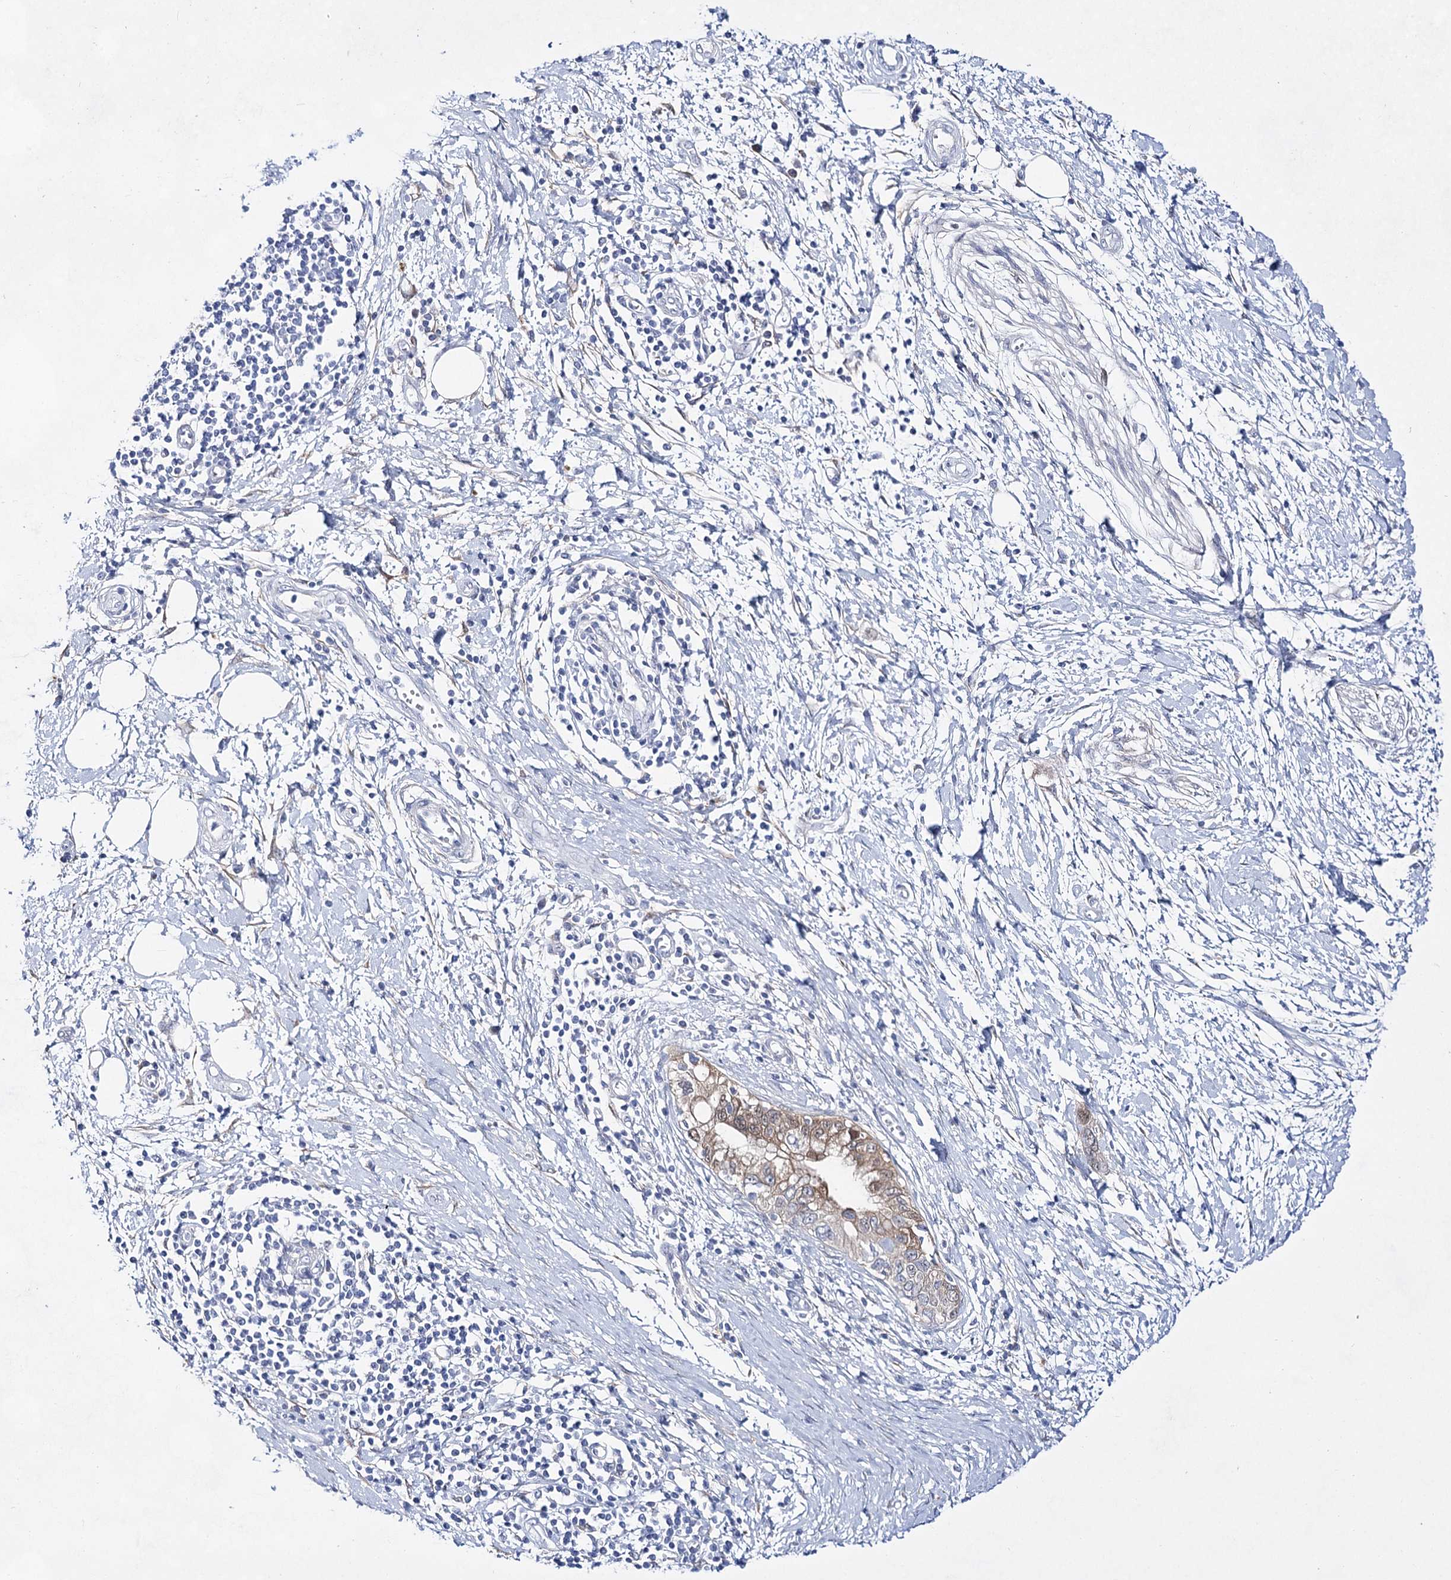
{"staining": {"intensity": "strong", "quantity": "25%-75%", "location": "cytoplasmic/membranous,nuclear"}, "tissue": "pancreatic cancer", "cell_type": "Tumor cells", "image_type": "cancer", "snomed": [{"axis": "morphology", "description": "Normal tissue, NOS"}, {"axis": "morphology", "description": "Adenocarcinoma, NOS"}, {"axis": "topography", "description": "Pancreas"}, {"axis": "topography", "description": "Peripheral nerve tissue"}], "caption": "The immunohistochemical stain highlights strong cytoplasmic/membranous and nuclear expression in tumor cells of pancreatic adenocarcinoma tissue.", "gene": "UGDH", "patient": {"sex": "male", "age": 59}}